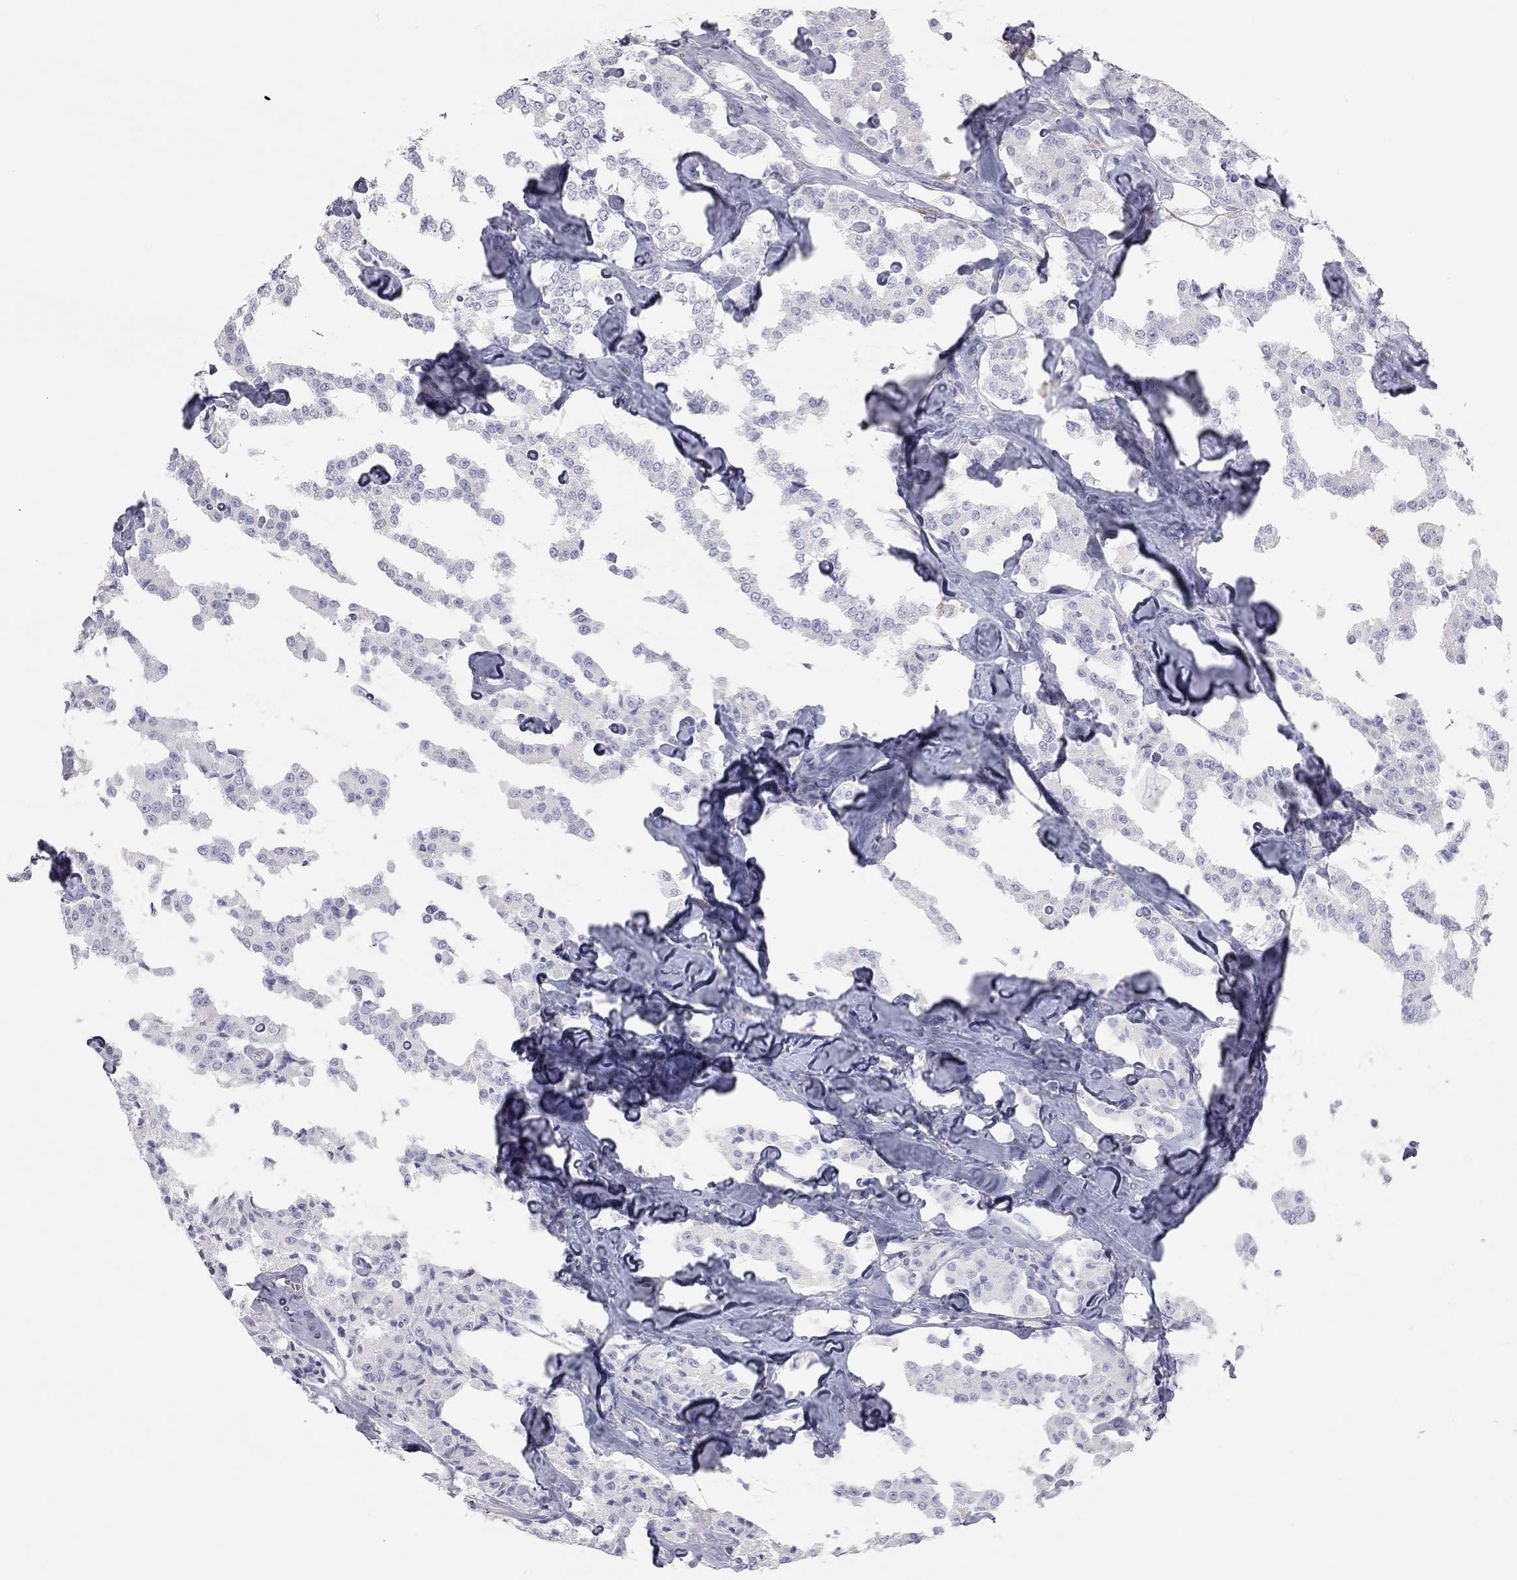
{"staining": {"intensity": "negative", "quantity": "none", "location": "none"}, "tissue": "carcinoid", "cell_type": "Tumor cells", "image_type": "cancer", "snomed": [{"axis": "morphology", "description": "Carcinoid, malignant, NOS"}, {"axis": "topography", "description": "Pancreas"}], "caption": "This is an IHC micrograph of human malignant carcinoid. There is no expression in tumor cells.", "gene": "ADCYAP1", "patient": {"sex": "male", "age": 41}}